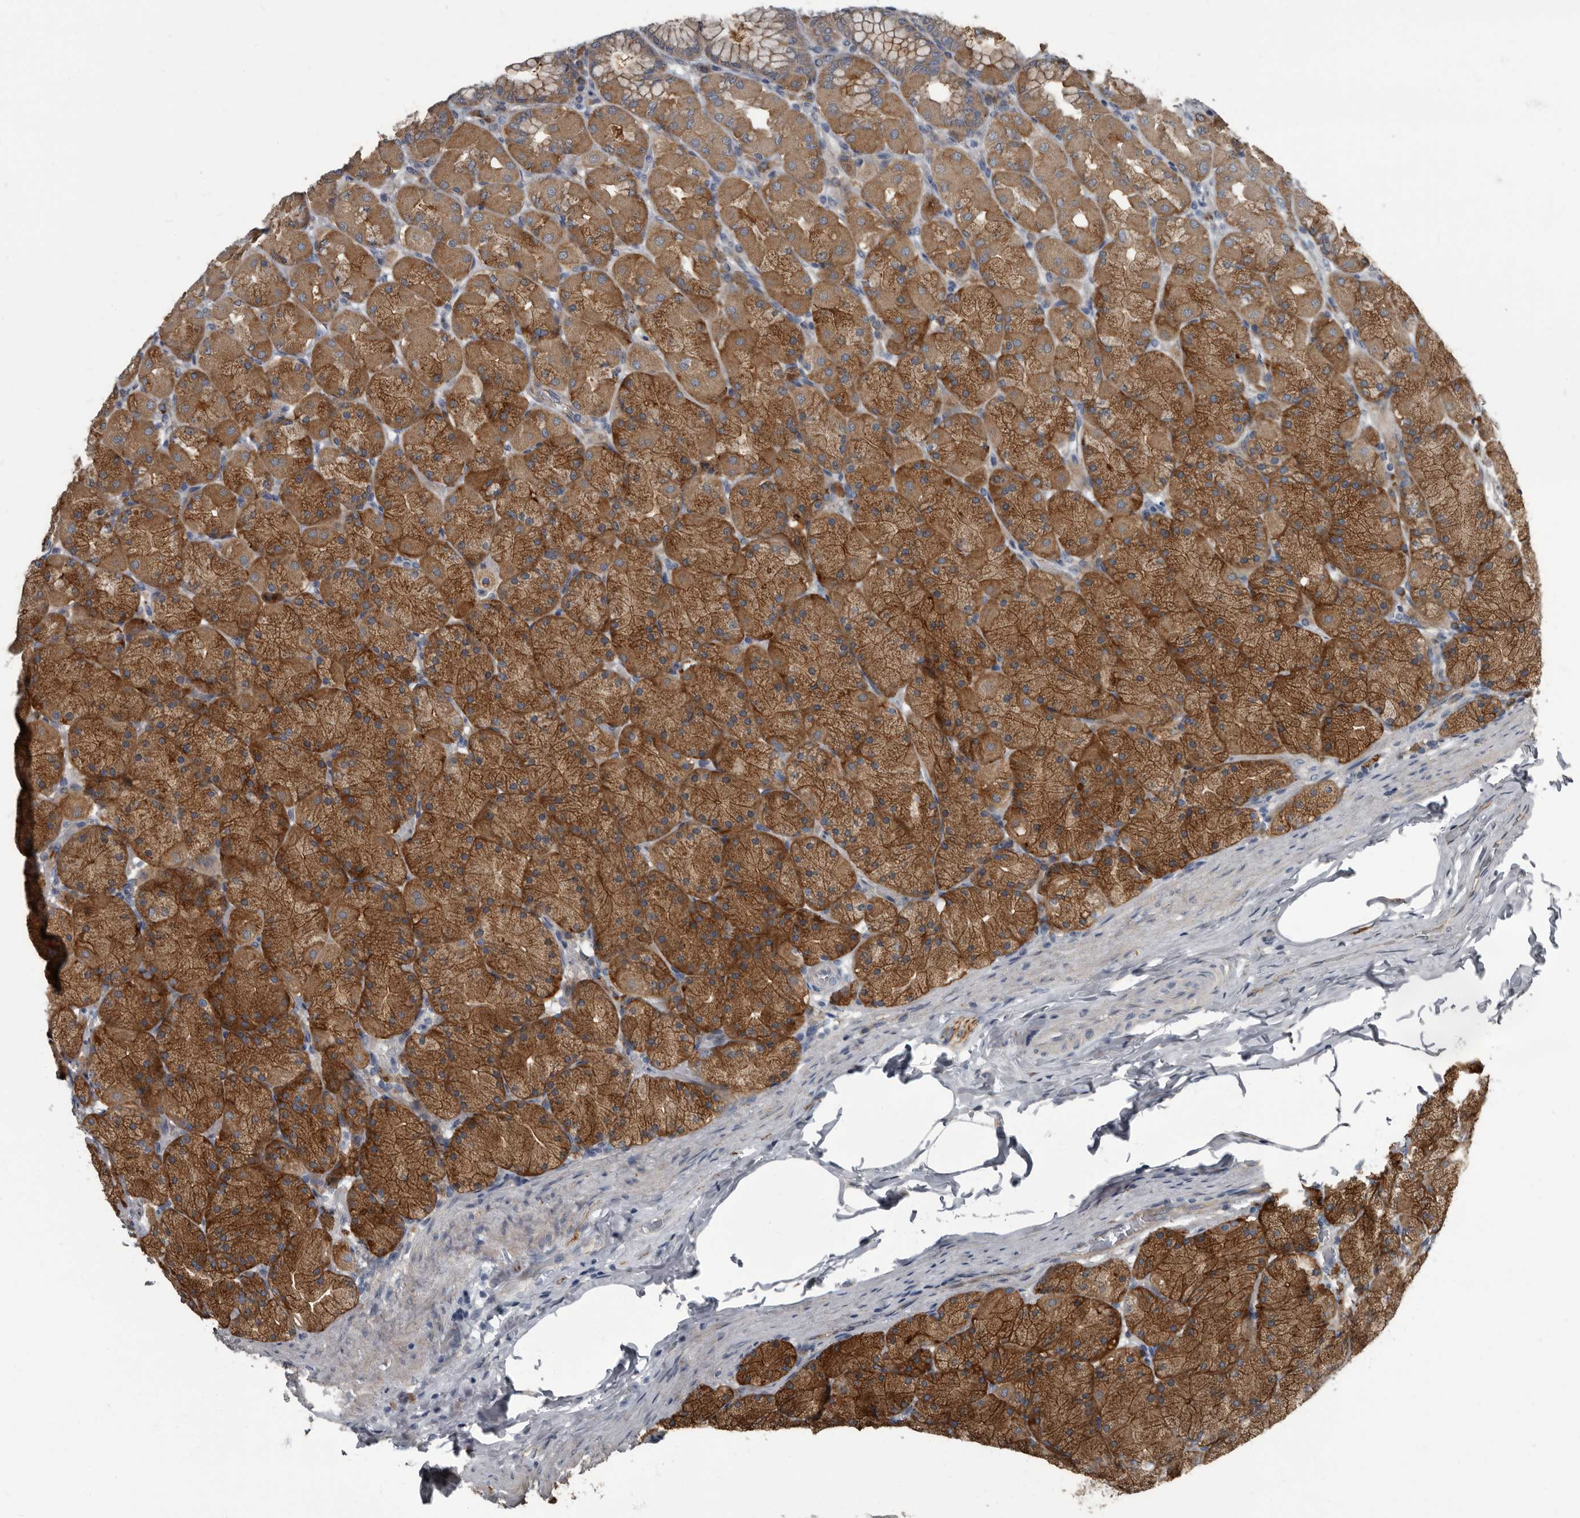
{"staining": {"intensity": "strong", "quantity": ">75%", "location": "cytoplasmic/membranous"}, "tissue": "stomach", "cell_type": "Glandular cells", "image_type": "normal", "snomed": [{"axis": "morphology", "description": "Normal tissue, NOS"}, {"axis": "topography", "description": "Stomach, upper"}], "caption": "Brown immunohistochemical staining in benign stomach exhibits strong cytoplasmic/membranous positivity in about >75% of glandular cells.", "gene": "TPD52L1", "patient": {"sex": "female", "age": 56}}